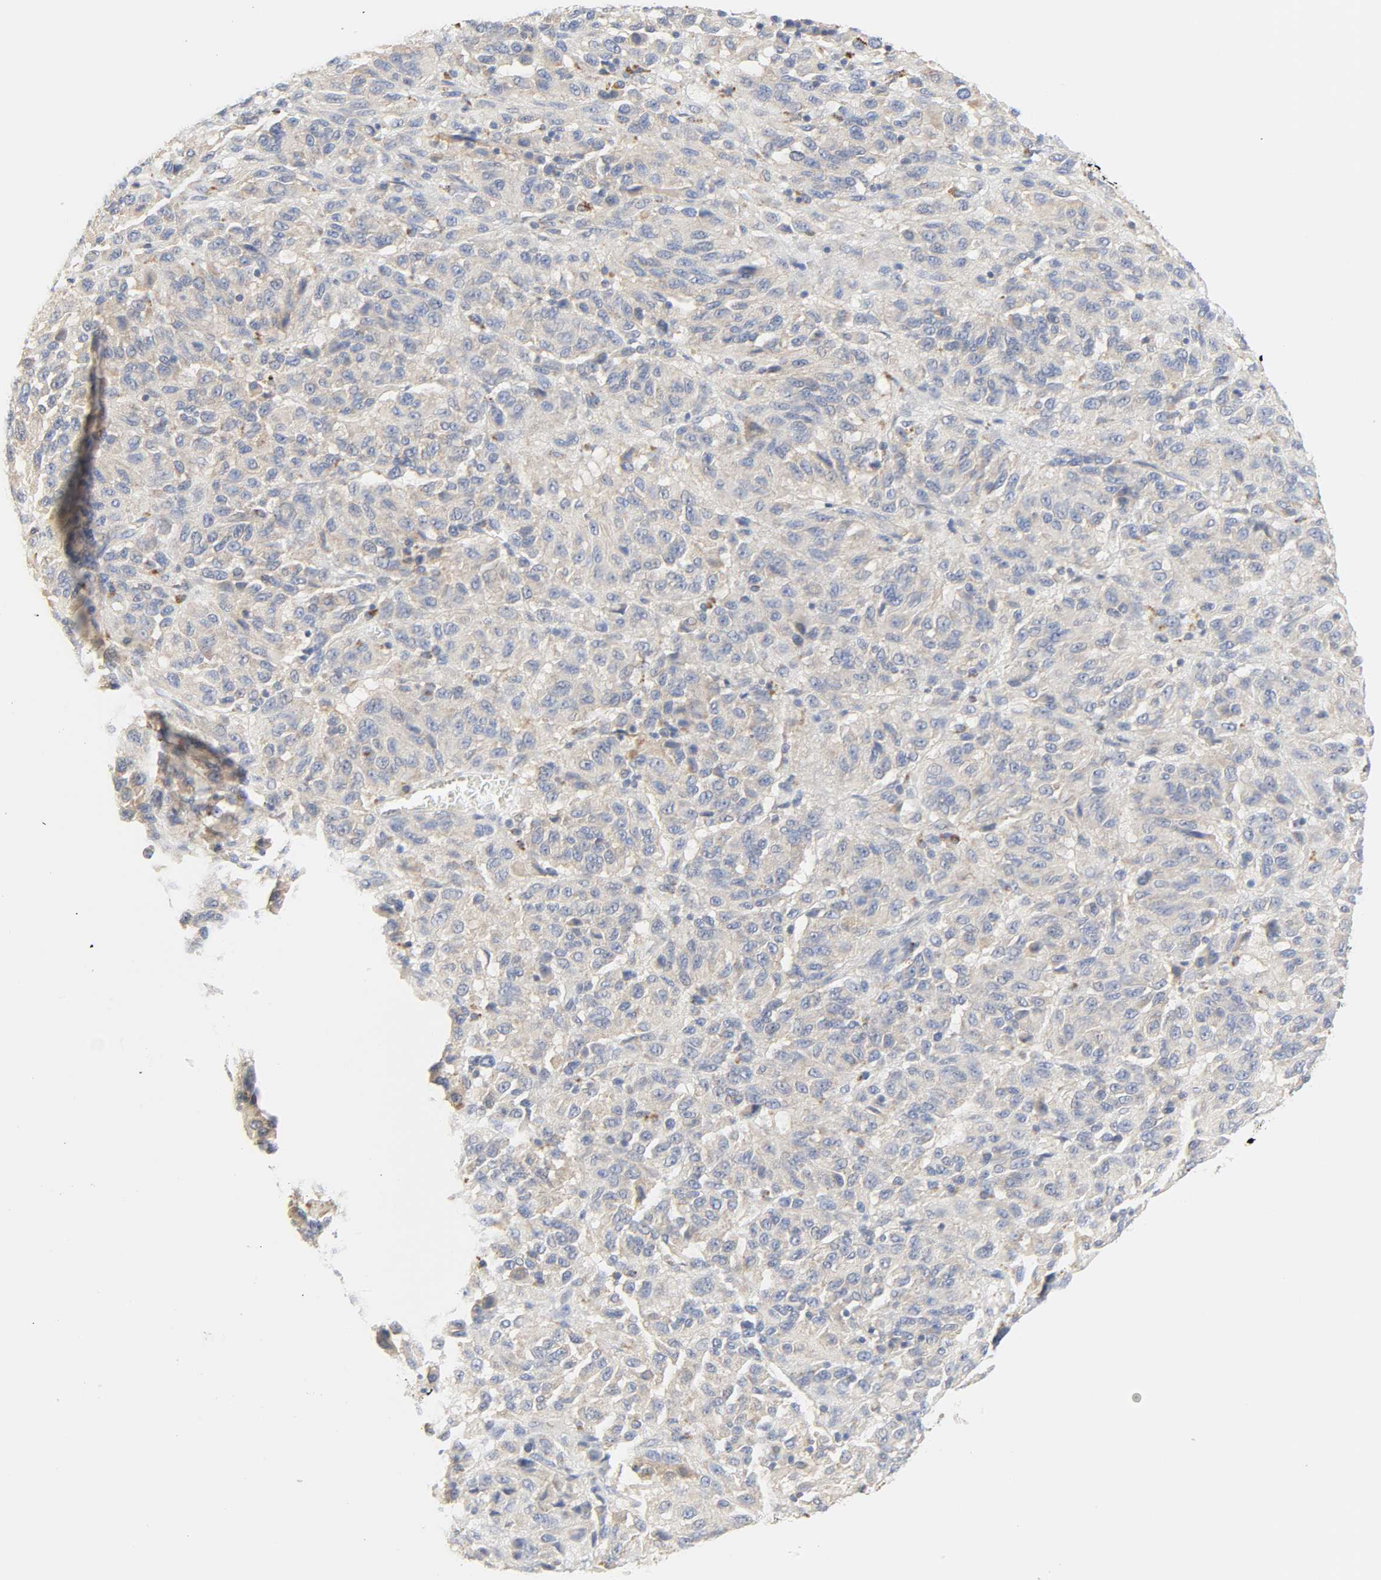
{"staining": {"intensity": "negative", "quantity": "none", "location": "none"}, "tissue": "melanoma", "cell_type": "Tumor cells", "image_type": "cancer", "snomed": [{"axis": "morphology", "description": "Malignant melanoma, Metastatic site"}, {"axis": "topography", "description": "Lung"}], "caption": "Immunohistochemistry of human melanoma exhibits no expression in tumor cells.", "gene": "CAMK2A", "patient": {"sex": "male", "age": 64}}